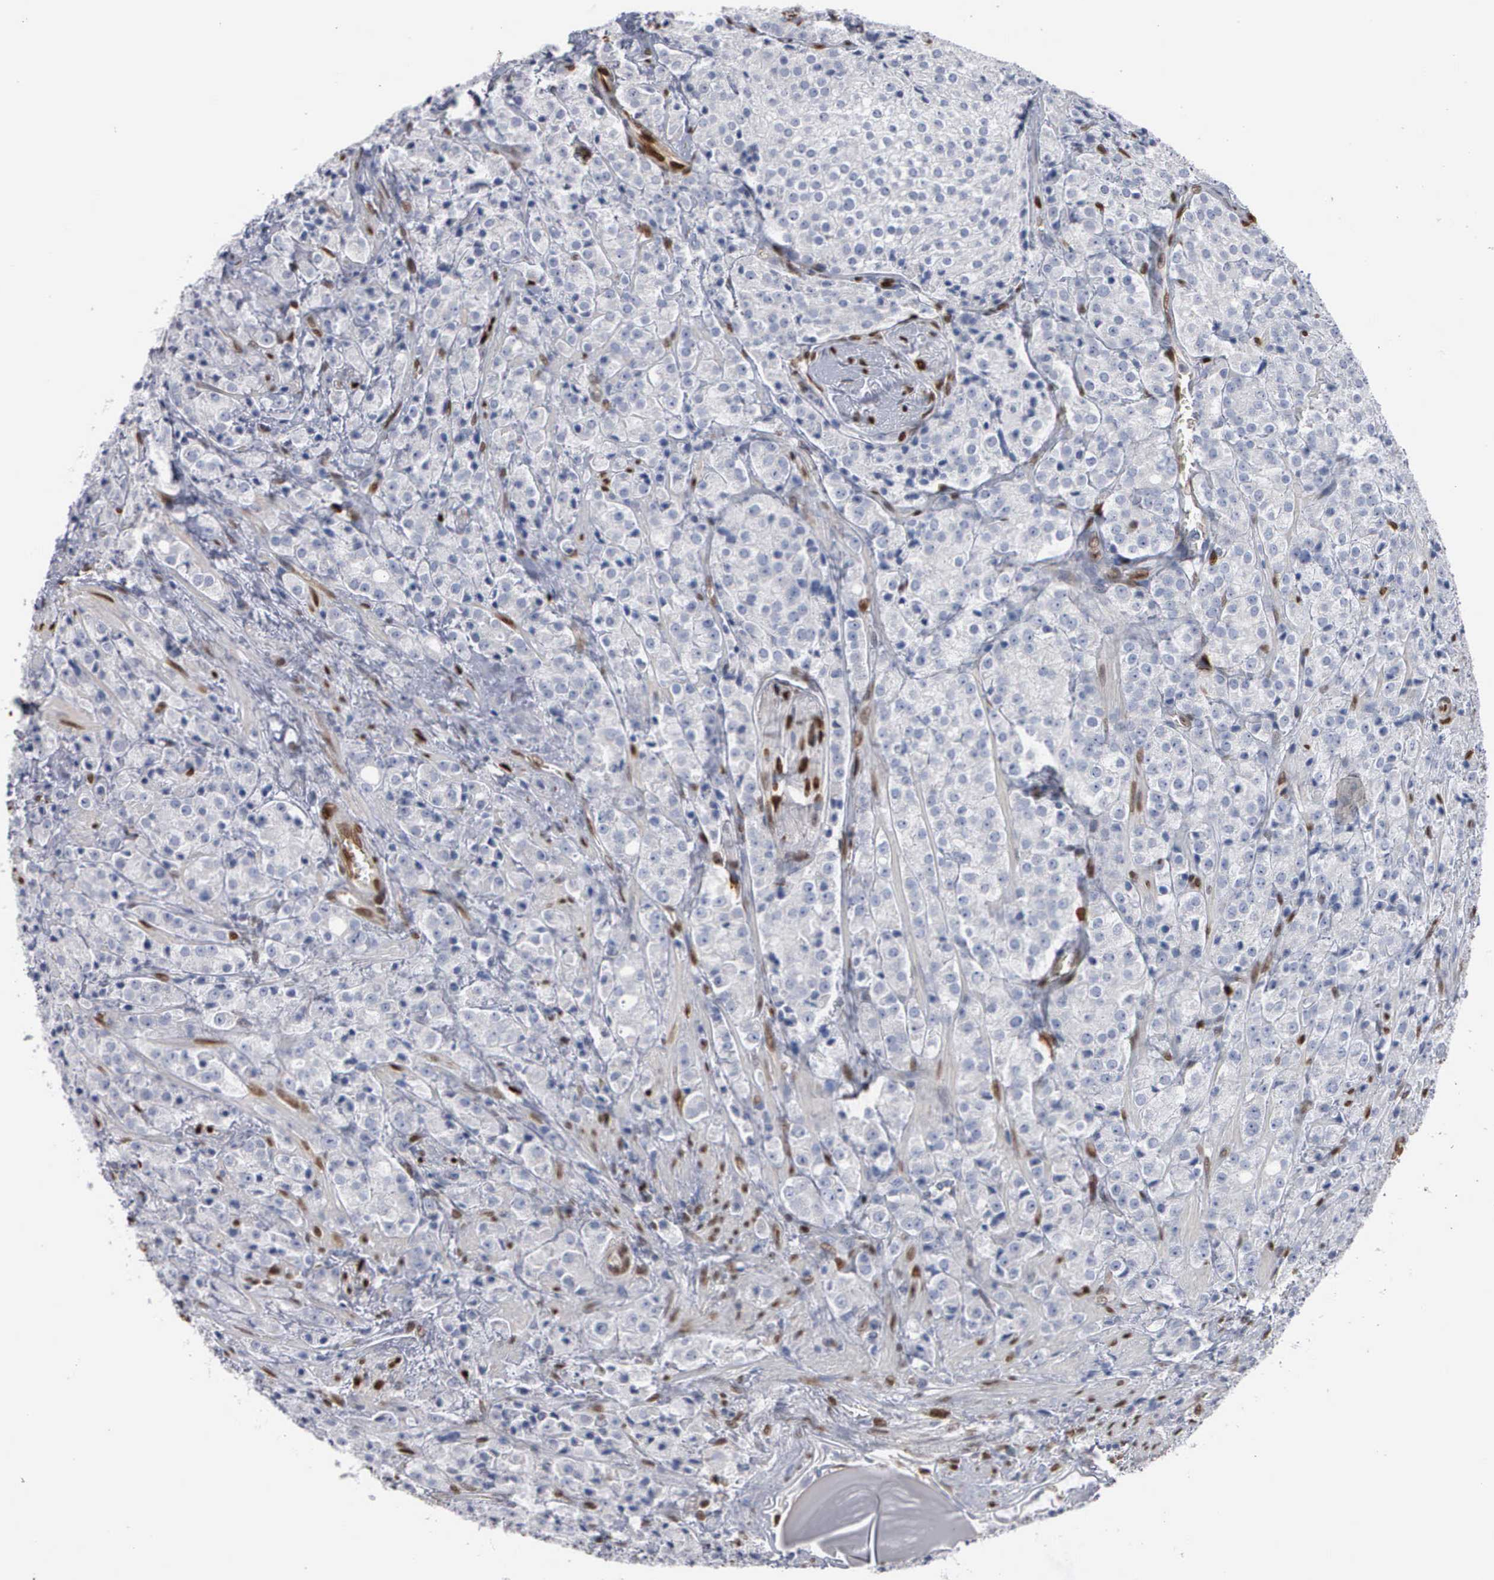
{"staining": {"intensity": "negative", "quantity": "none", "location": "none"}, "tissue": "prostate cancer", "cell_type": "Tumor cells", "image_type": "cancer", "snomed": [{"axis": "morphology", "description": "Adenocarcinoma, Medium grade"}, {"axis": "topography", "description": "Prostate"}], "caption": "Tumor cells show no significant staining in medium-grade adenocarcinoma (prostate). The staining is performed using DAB (3,3'-diaminobenzidine) brown chromogen with nuclei counter-stained in using hematoxylin.", "gene": "FGF2", "patient": {"sex": "male", "age": 70}}